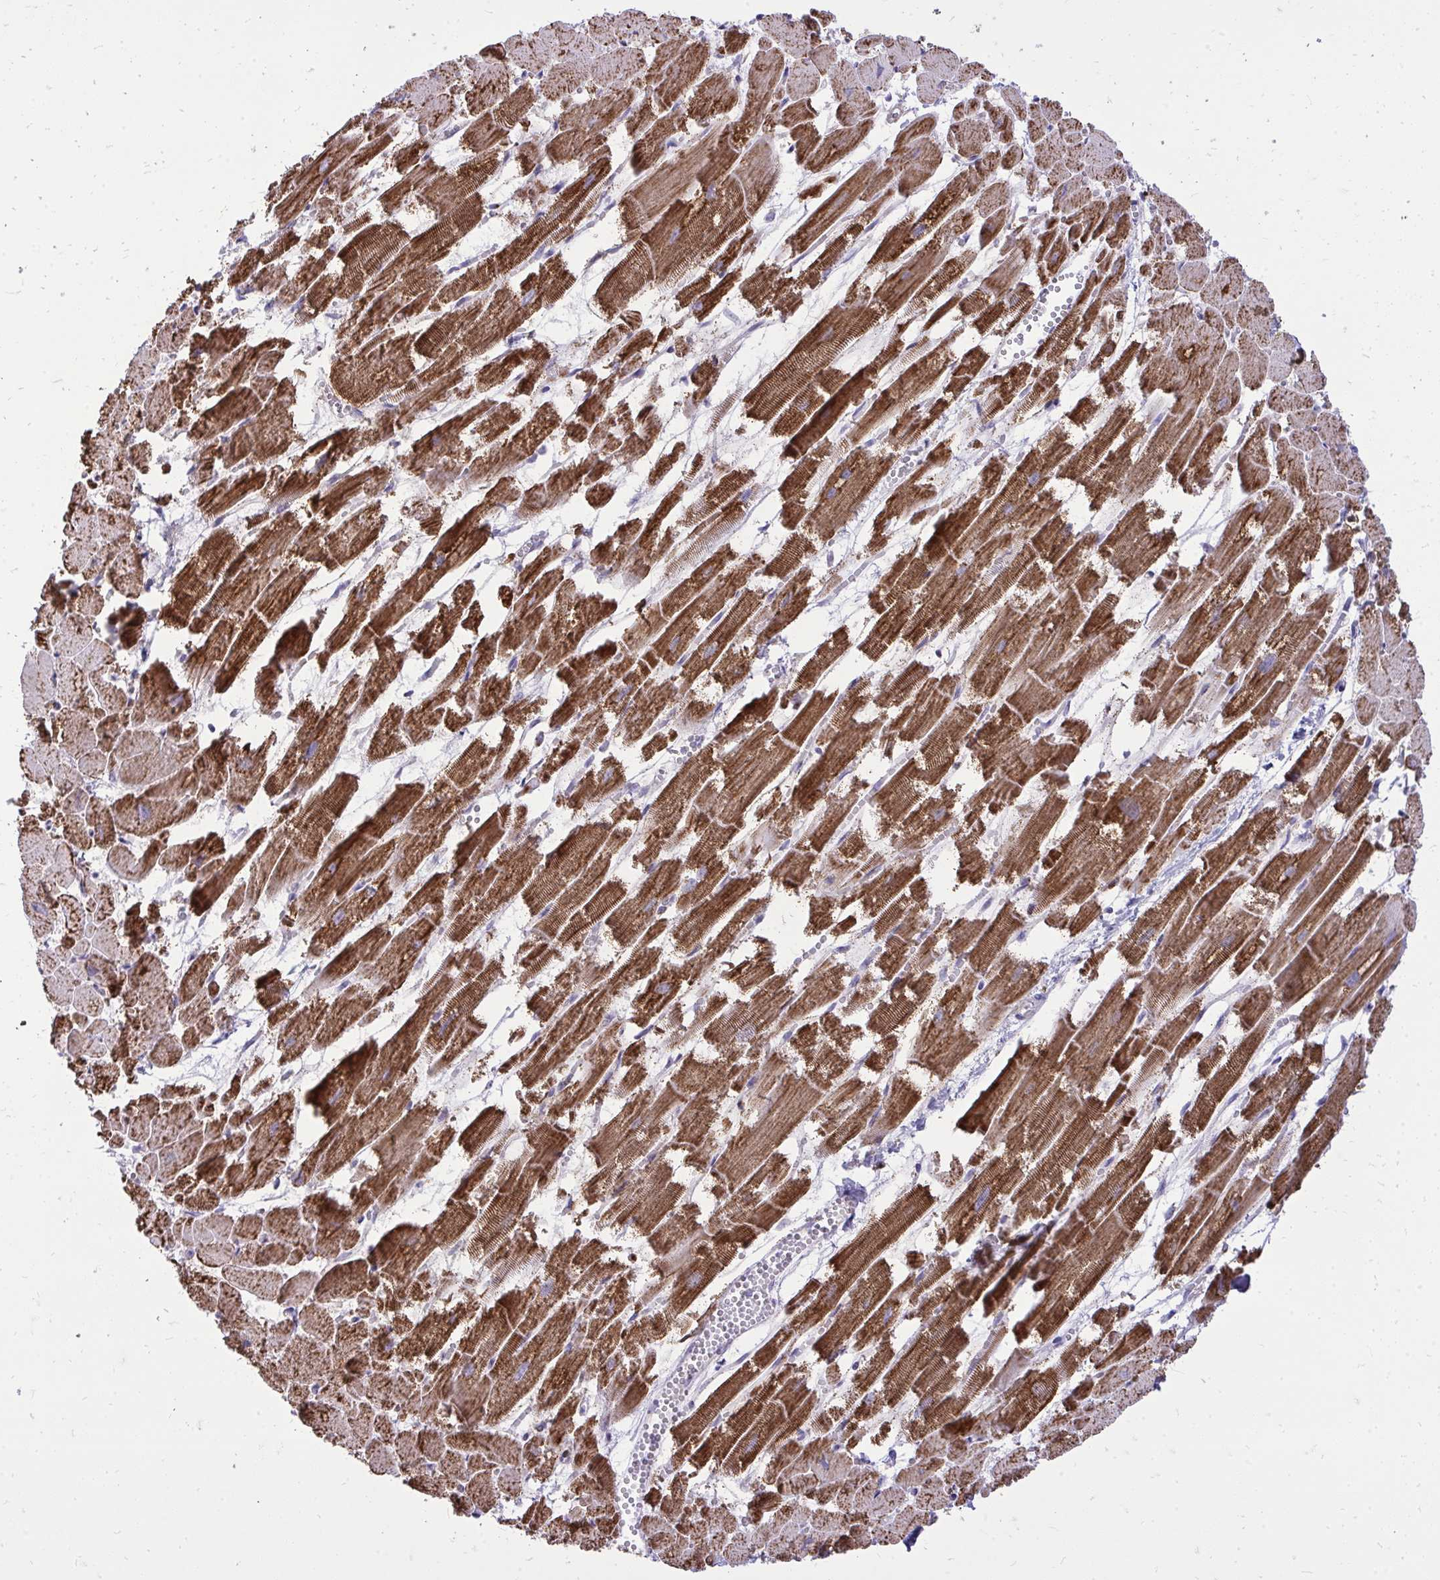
{"staining": {"intensity": "strong", "quantity": ">75%", "location": "cytoplasmic/membranous"}, "tissue": "heart muscle", "cell_type": "Cardiomyocytes", "image_type": "normal", "snomed": [{"axis": "morphology", "description": "Normal tissue, NOS"}, {"axis": "topography", "description": "Heart"}], "caption": "Heart muscle stained for a protein displays strong cytoplasmic/membranous positivity in cardiomyocytes. The protein of interest is shown in brown color, while the nuclei are stained blue.", "gene": "SPTBN2", "patient": {"sex": "female", "age": 52}}